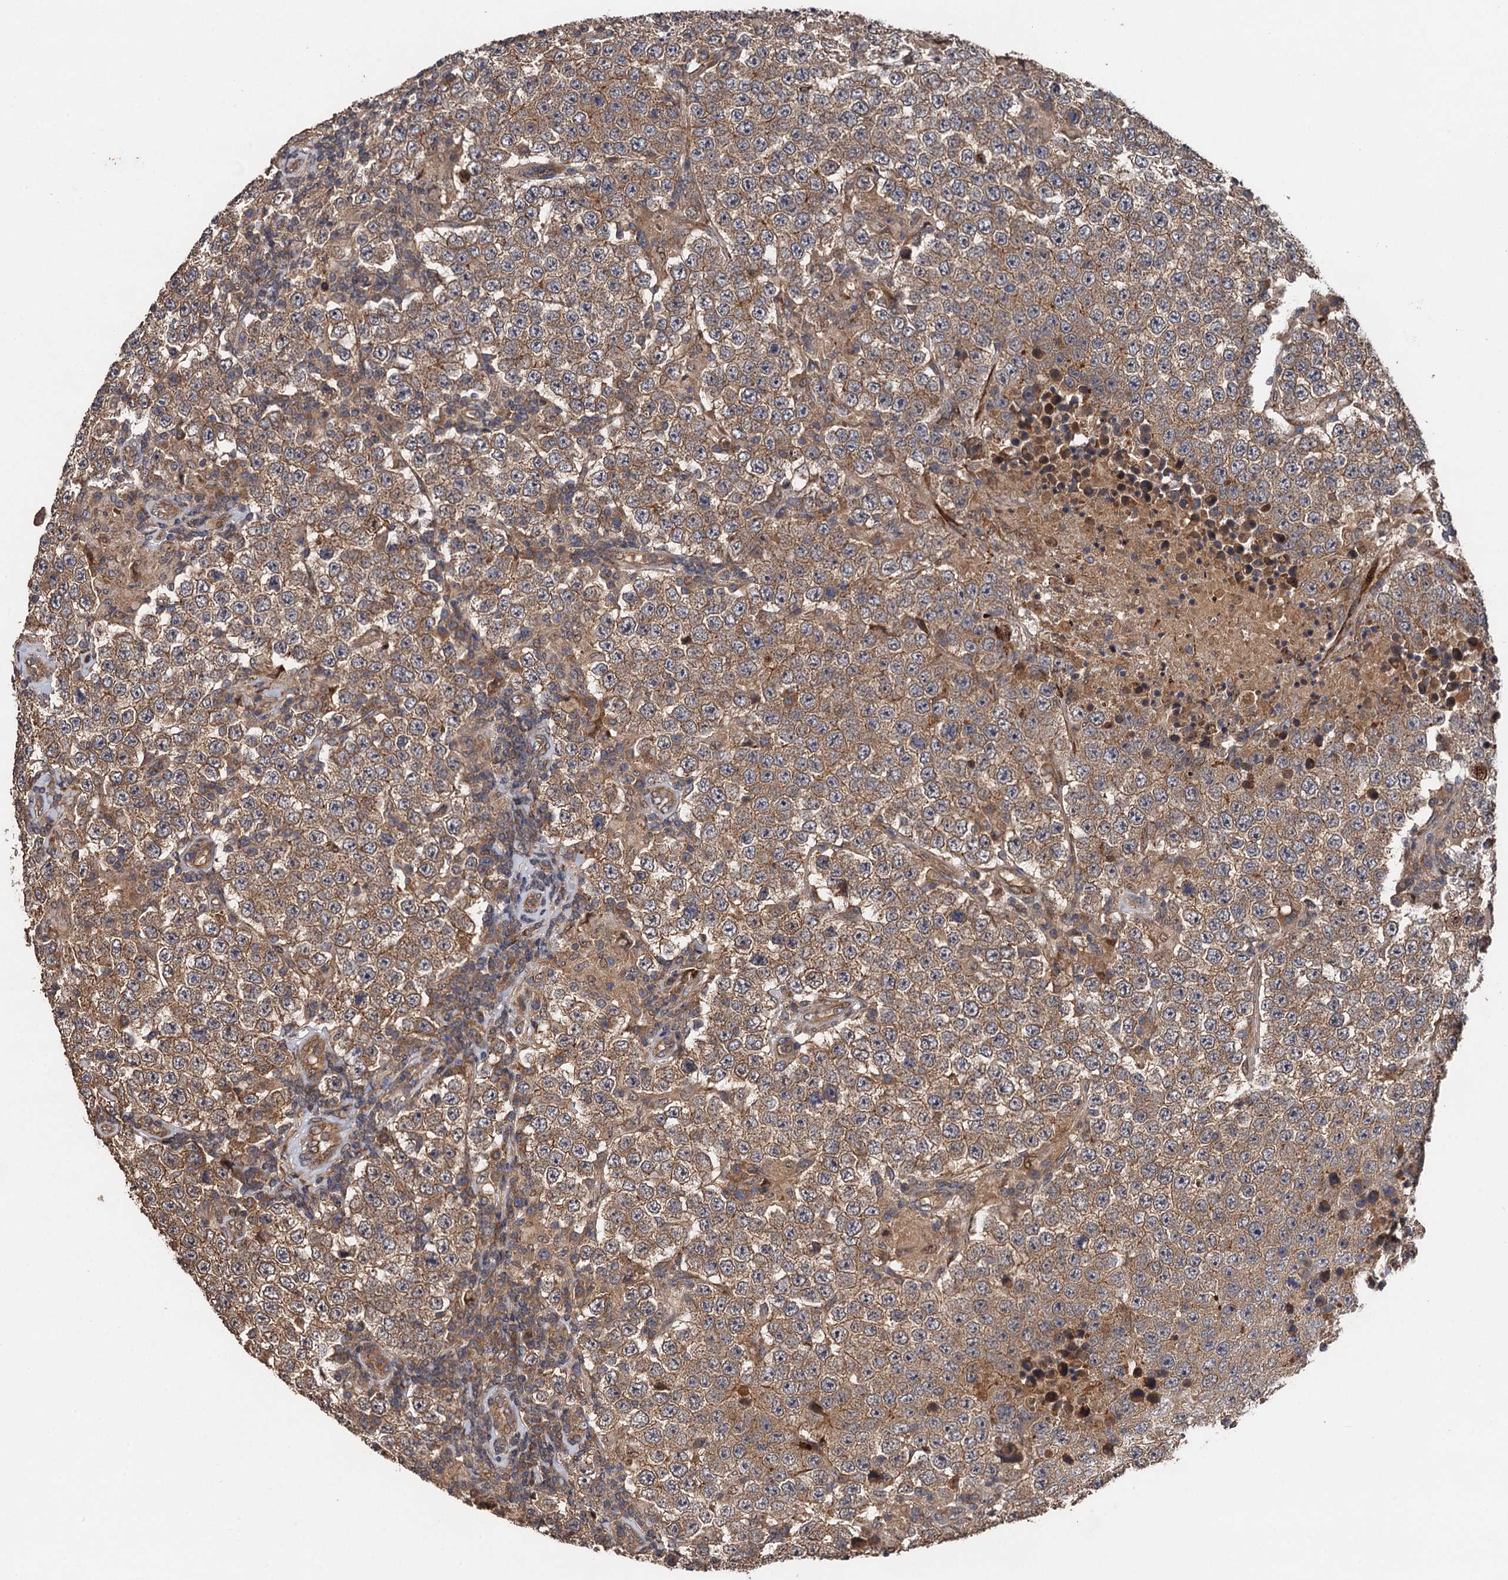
{"staining": {"intensity": "moderate", "quantity": ">75%", "location": "cytoplasmic/membranous"}, "tissue": "testis cancer", "cell_type": "Tumor cells", "image_type": "cancer", "snomed": [{"axis": "morphology", "description": "Normal tissue, NOS"}, {"axis": "morphology", "description": "Urothelial carcinoma, High grade"}, {"axis": "morphology", "description": "Seminoma, NOS"}, {"axis": "morphology", "description": "Carcinoma, Embryonal, NOS"}, {"axis": "topography", "description": "Urinary bladder"}, {"axis": "topography", "description": "Testis"}], "caption": "A photomicrograph showing moderate cytoplasmic/membranous positivity in about >75% of tumor cells in testis cancer (embryonal carcinoma), as visualized by brown immunohistochemical staining.", "gene": "TMEM39B", "patient": {"sex": "male", "age": 41}}